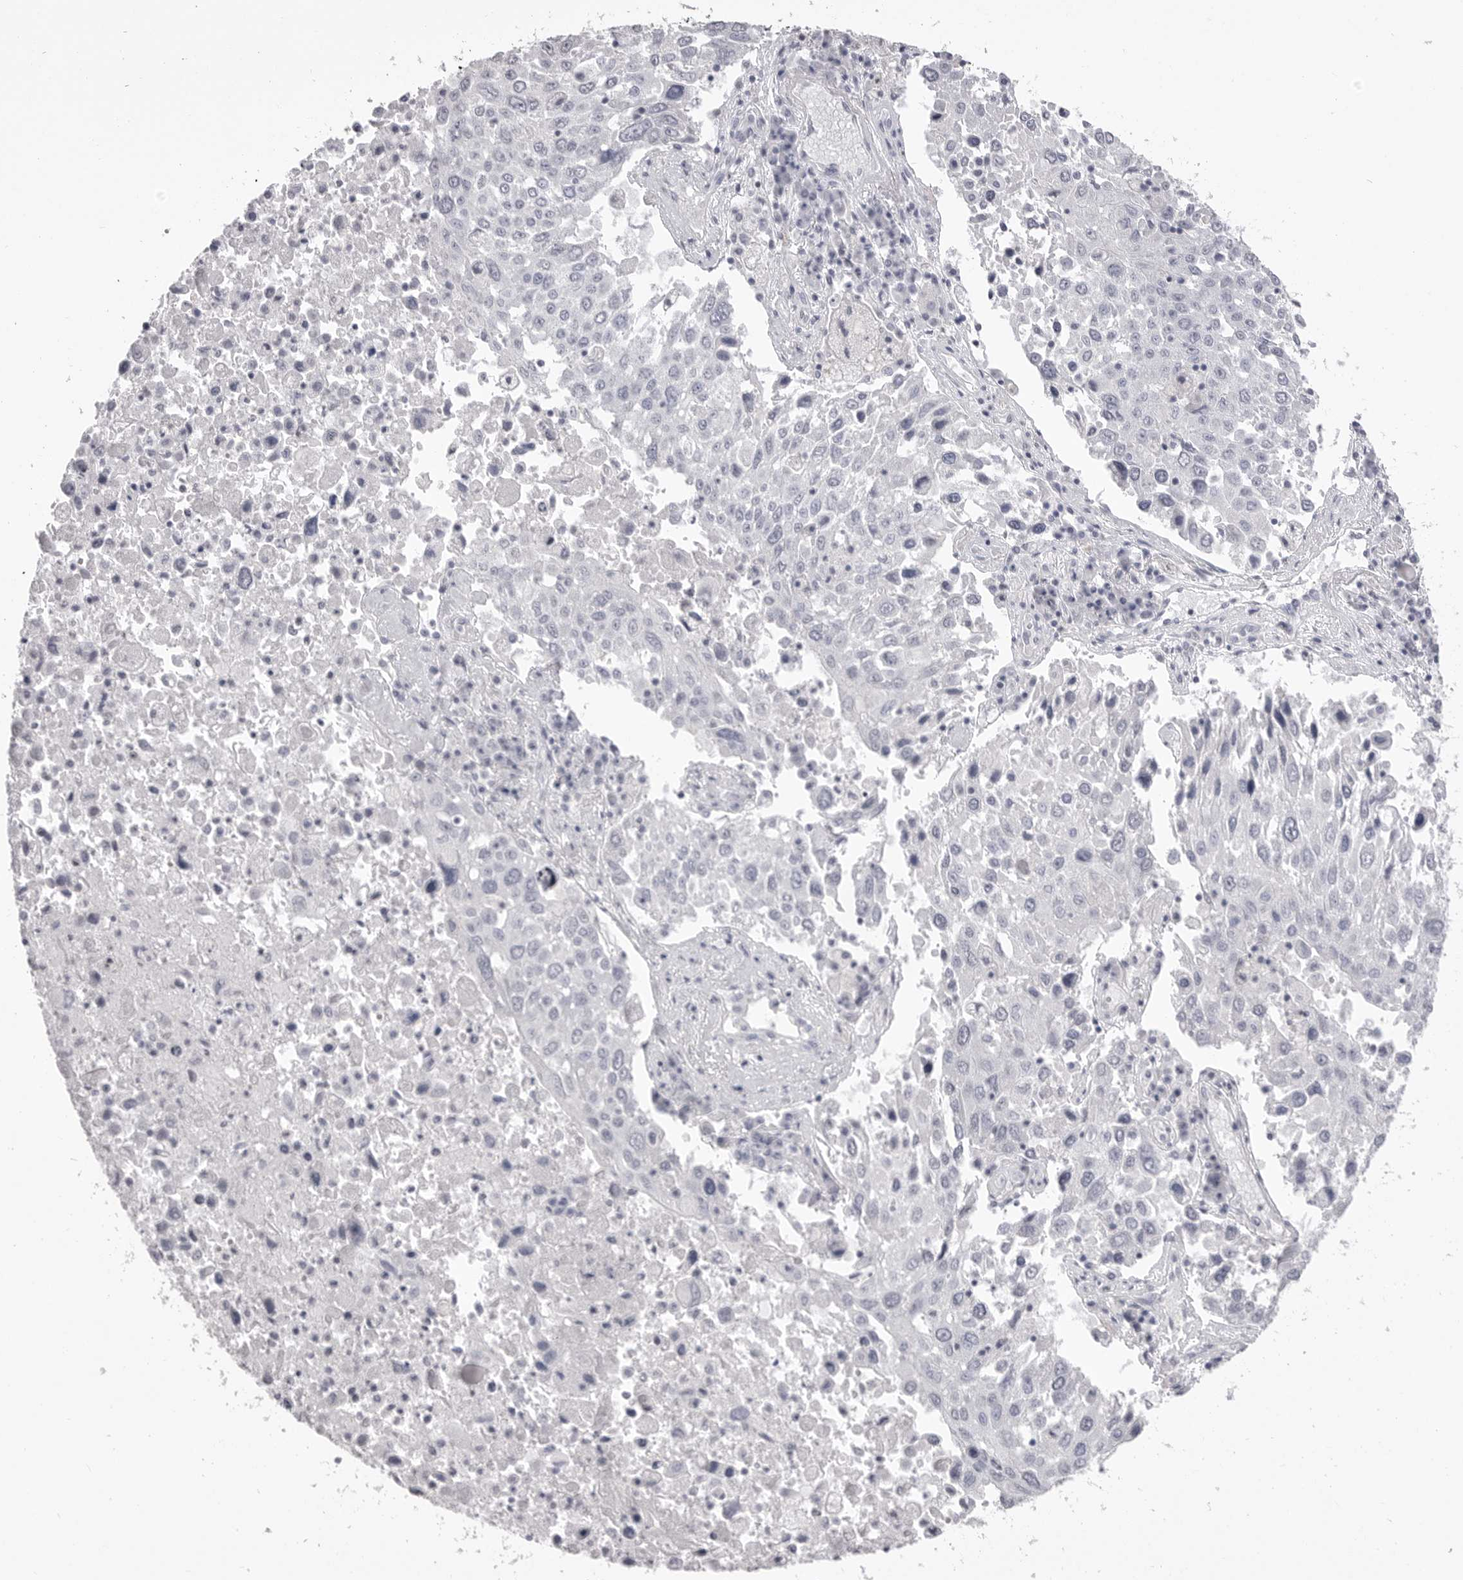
{"staining": {"intensity": "negative", "quantity": "none", "location": "none"}, "tissue": "lung cancer", "cell_type": "Tumor cells", "image_type": "cancer", "snomed": [{"axis": "morphology", "description": "Squamous cell carcinoma, NOS"}, {"axis": "topography", "description": "Lung"}], "caption": "This is an IHC image of lung cancer (squamous cell carcinoma). There is no positivity in tumor cells.", "gene": "ICAM5", "patient": {"sex": "male", "age": 65}}